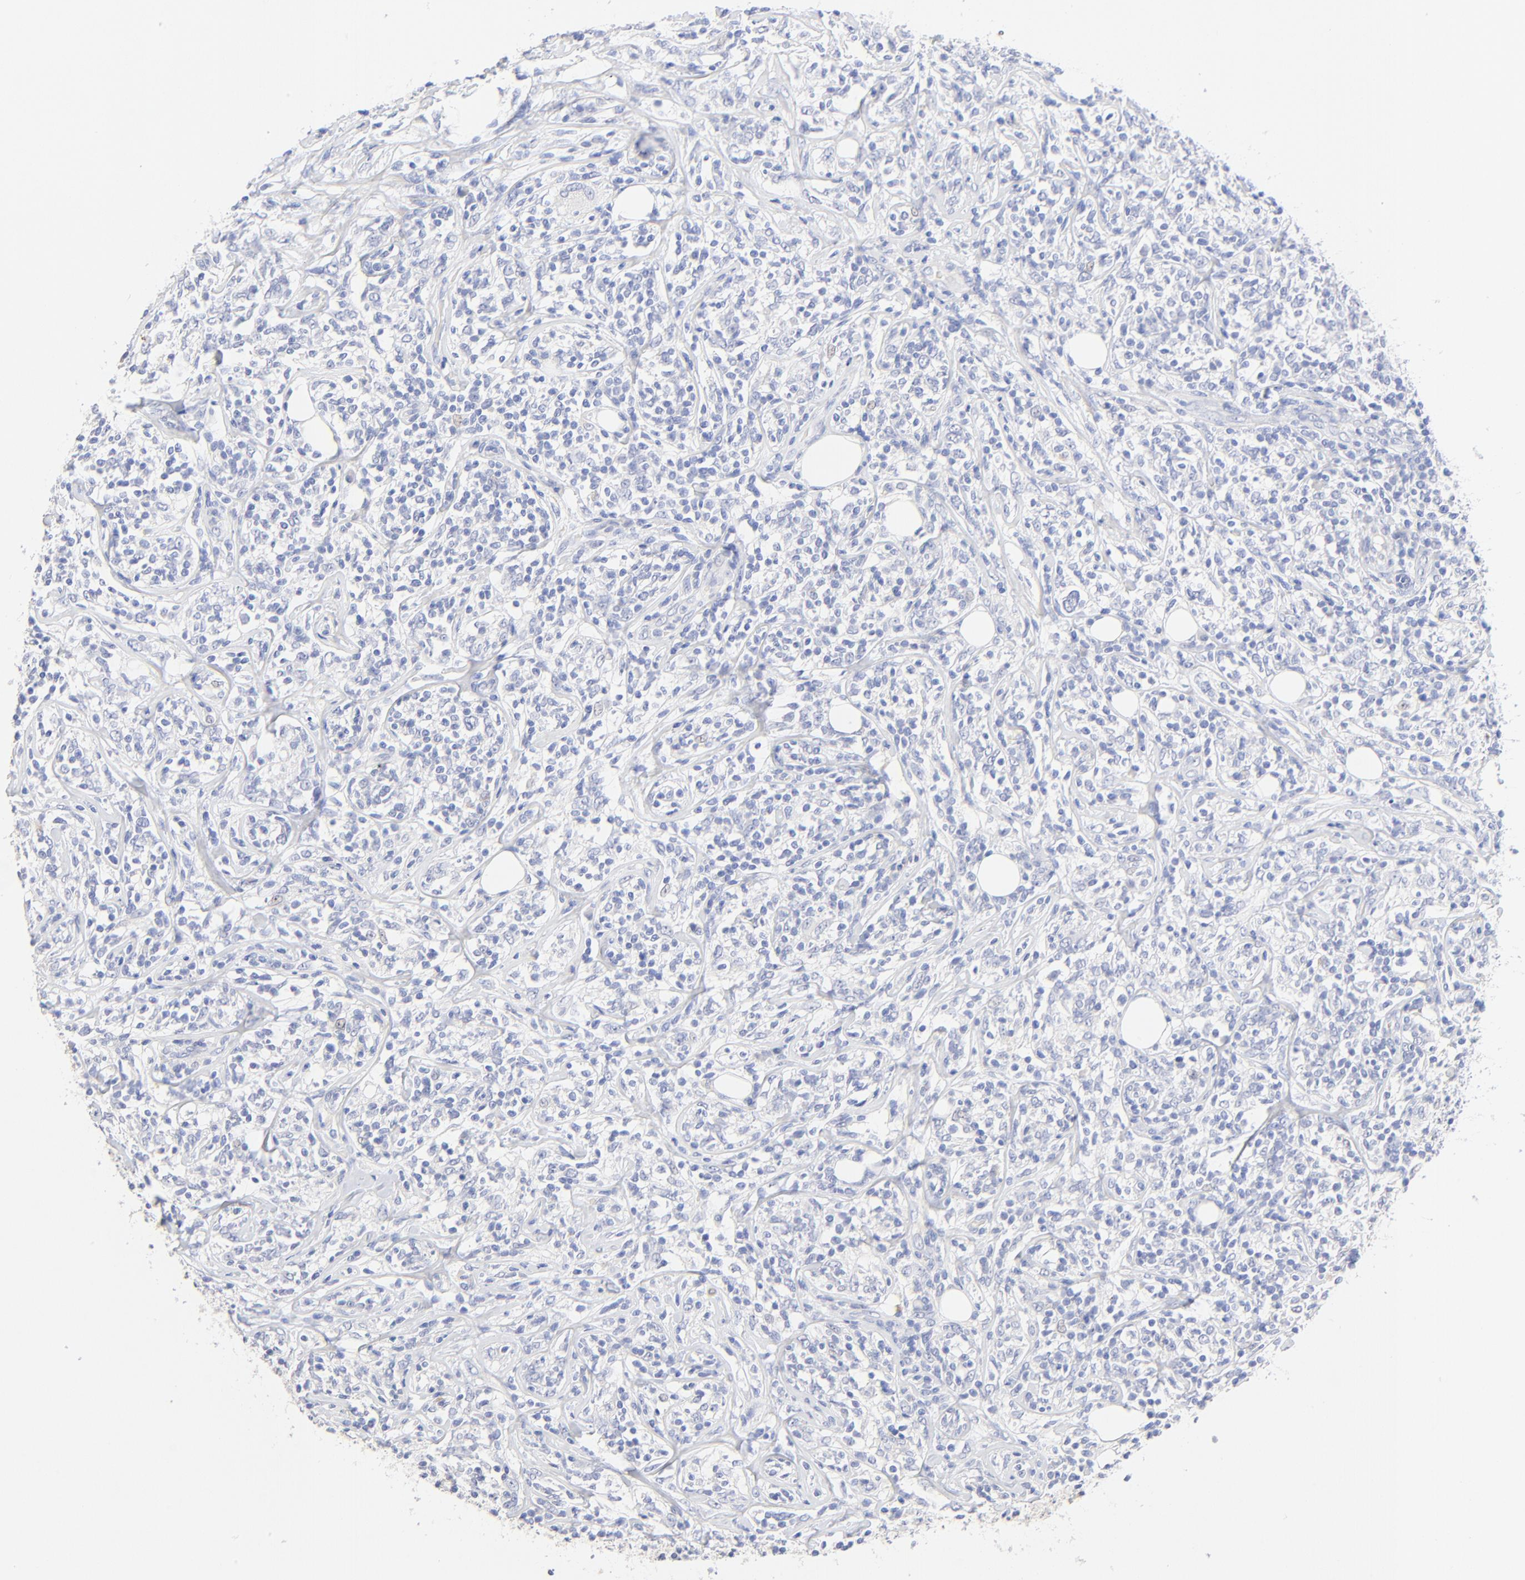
{"staining": {"intensity": "negative", "quantity": "none", "location": "none"}, "tissue": "lymphoma", "cell_type": "Tumor cells", "image_type": "cancer", "snomed": [{"axis": "morphology", "description": "Malignant lymphoma, non-Hodgkin's type, High grade"}, {"axis": "topography", "description": "Lymph node"}], "caption": "IHC photomicrograph of neoplastic tissue: human lymphoma stained with DAB (3,3'-diaminobenzidine) exhibits no significant protein staining in tumor cells. The staining is performed using DAB (3,3'-diaminobenzidine) brown chromogen with nuclei counter-stained in using hematoxylin.", "gene": "SULT4A1", "patient": {"sex": "female", "age": 84}}